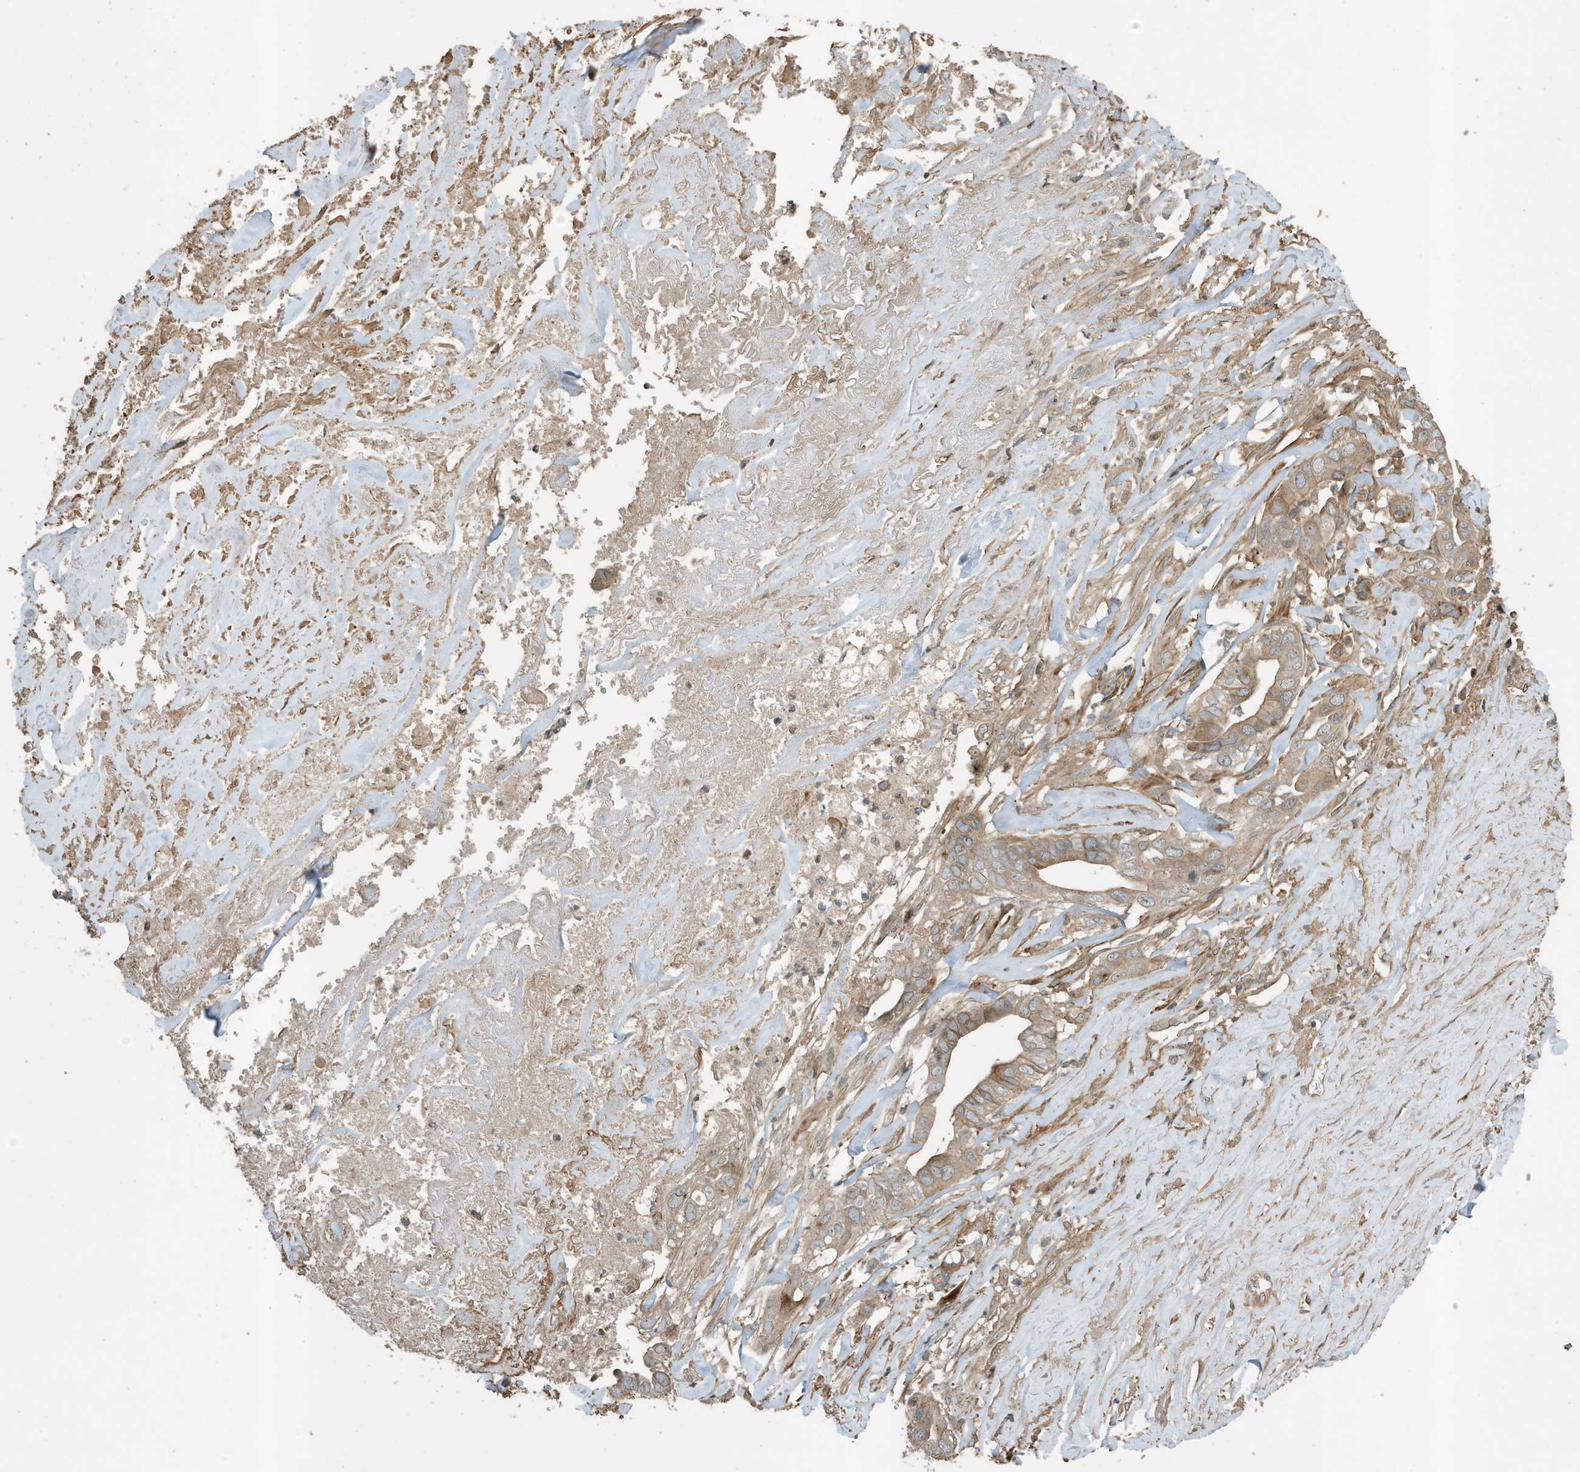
{"staining": {"intensity": "moderate", "quantity": ">75%", "location": "cytoplasmic/membranous"}, "tissue": "liver cancer", "cell_type": "Tumor cells", "image_type": "cancer", "snomed": [{"axis": "morphology", "description": "Cholangiocarcinoma"}, {"axis": "topography", "description": "Liver"}], "caption": "Protein expression analysis of cholangiocarcinoma (liver) shows moderate cytoplasmic/membranous staining in approximately >75% of tumor cells.", "gene": "ZNF653", "patient": {"sex": "female", "age": 79}}